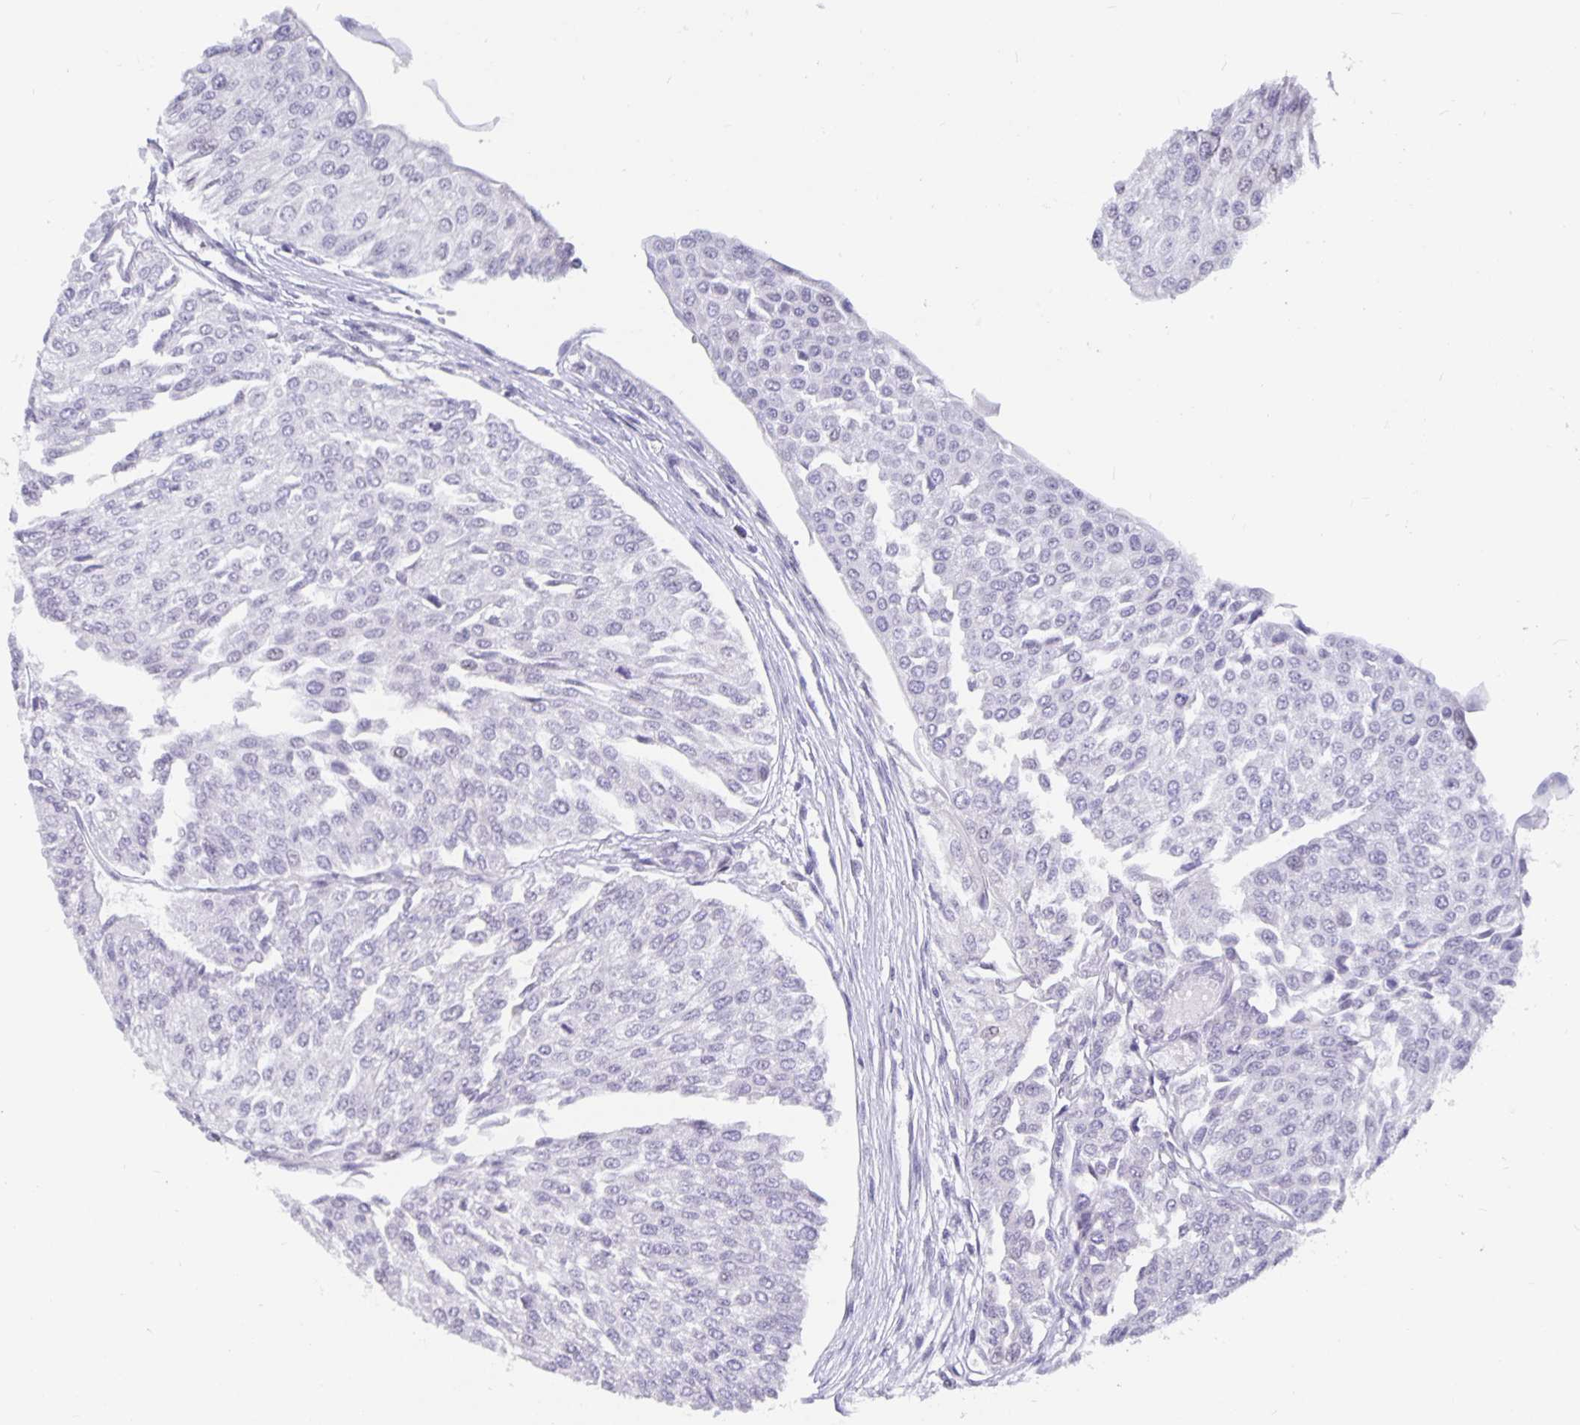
{"staining": {"intensity": "negative", "quantity": "none", "location": "none"}, "tissue": "urothelial cancer", "cell_type": "Tumor cells", "image_type": "cancer", "snomed": [{"axis": "morphology", "description": "Urothelial carcinoma, NOS"}, {"axis": "topography", "description": "Urinary bladder"}], "caption": "DAB immunohistochemical staining of urothelial cancer demonstrates no significant staining in tumor cells.", "gene": "OLIG2", "patient": {"sex": "male", "age": 67}}